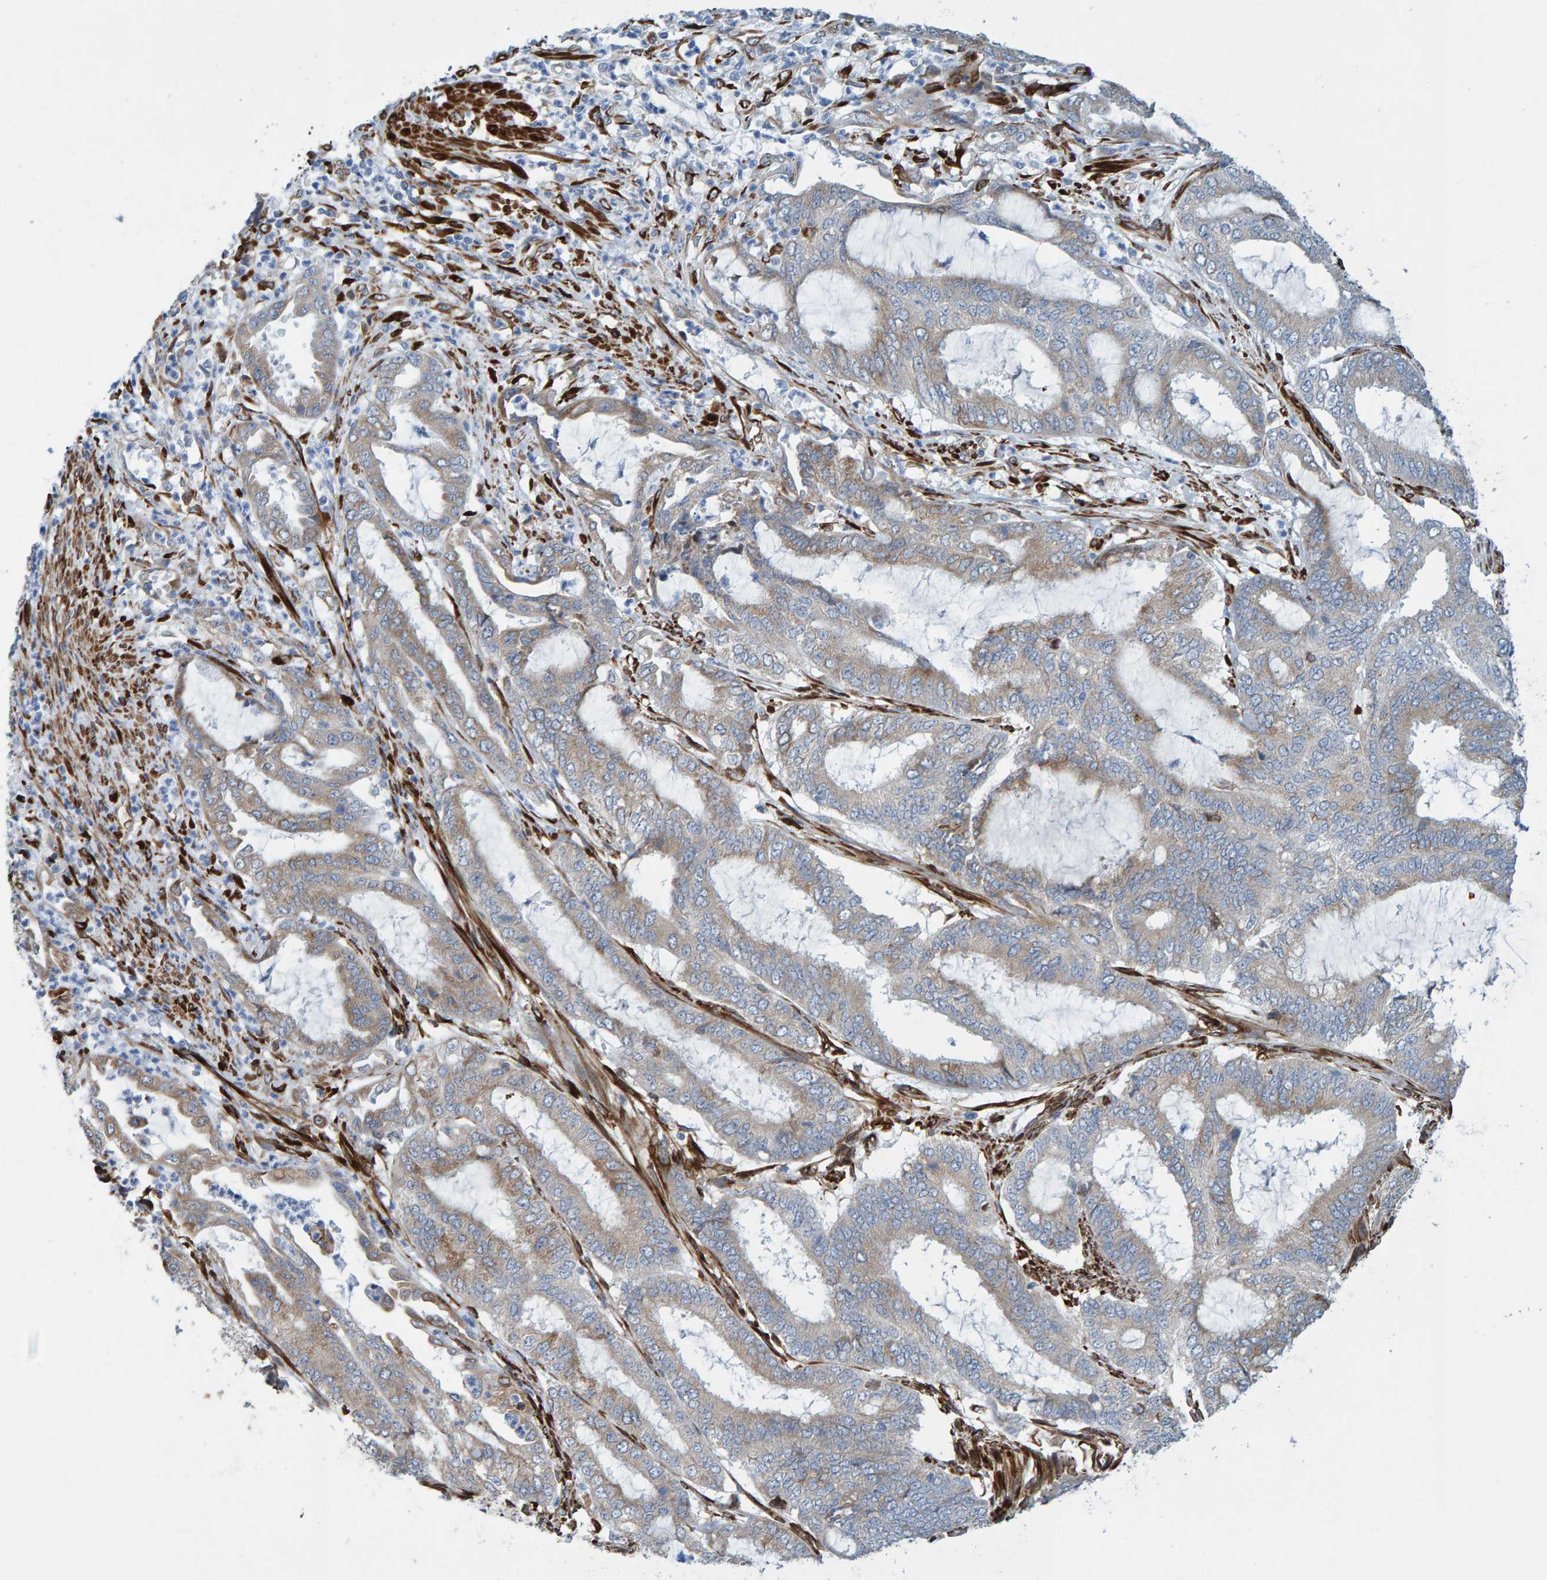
{"staining": {"intensity": "weak", "quantity": ">75%", "location": "cytoplasmic/membranous"}, "tissue": "endometrial cancer", "cell_type": "Tumor cells", "image_type": "cancer", "snomed": [{"axis": "morphology", "description": "Adenocarcinoma, NOS"}, {"axis": "topography", "description": "Endometrium"}], "caption": "Immunohistochemistry of endometrial cancer (adenocarcinoma) exhibits low levels of weak cytoplasmic/membranous expression in about >75% of tumor cells.", "gene": "MMP16", "patient": {"sex": "female", "age": 51}}